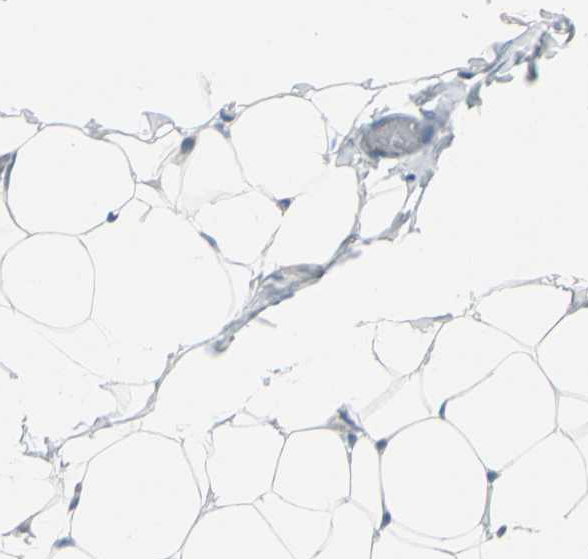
{"staining": {"intensity": "negative", "quantity": "none", "location": "none"}, "tissue": "adipose tissue", "cell_type": "Adipocytes", "image_type": "normal", "snomed": [{"axis": "morphology", "description": "Normal tissue, NOS"}, {"axis": "topography", "description": "Soft tissue"}], "caption": "Adipocytes show no significant positivity in normal adipose tissue. (DAB (3,3'-diaminobenzidine) IHC, high magnification).", "gene": "PGR", "patient": {"sex": "male", "age": 26}}